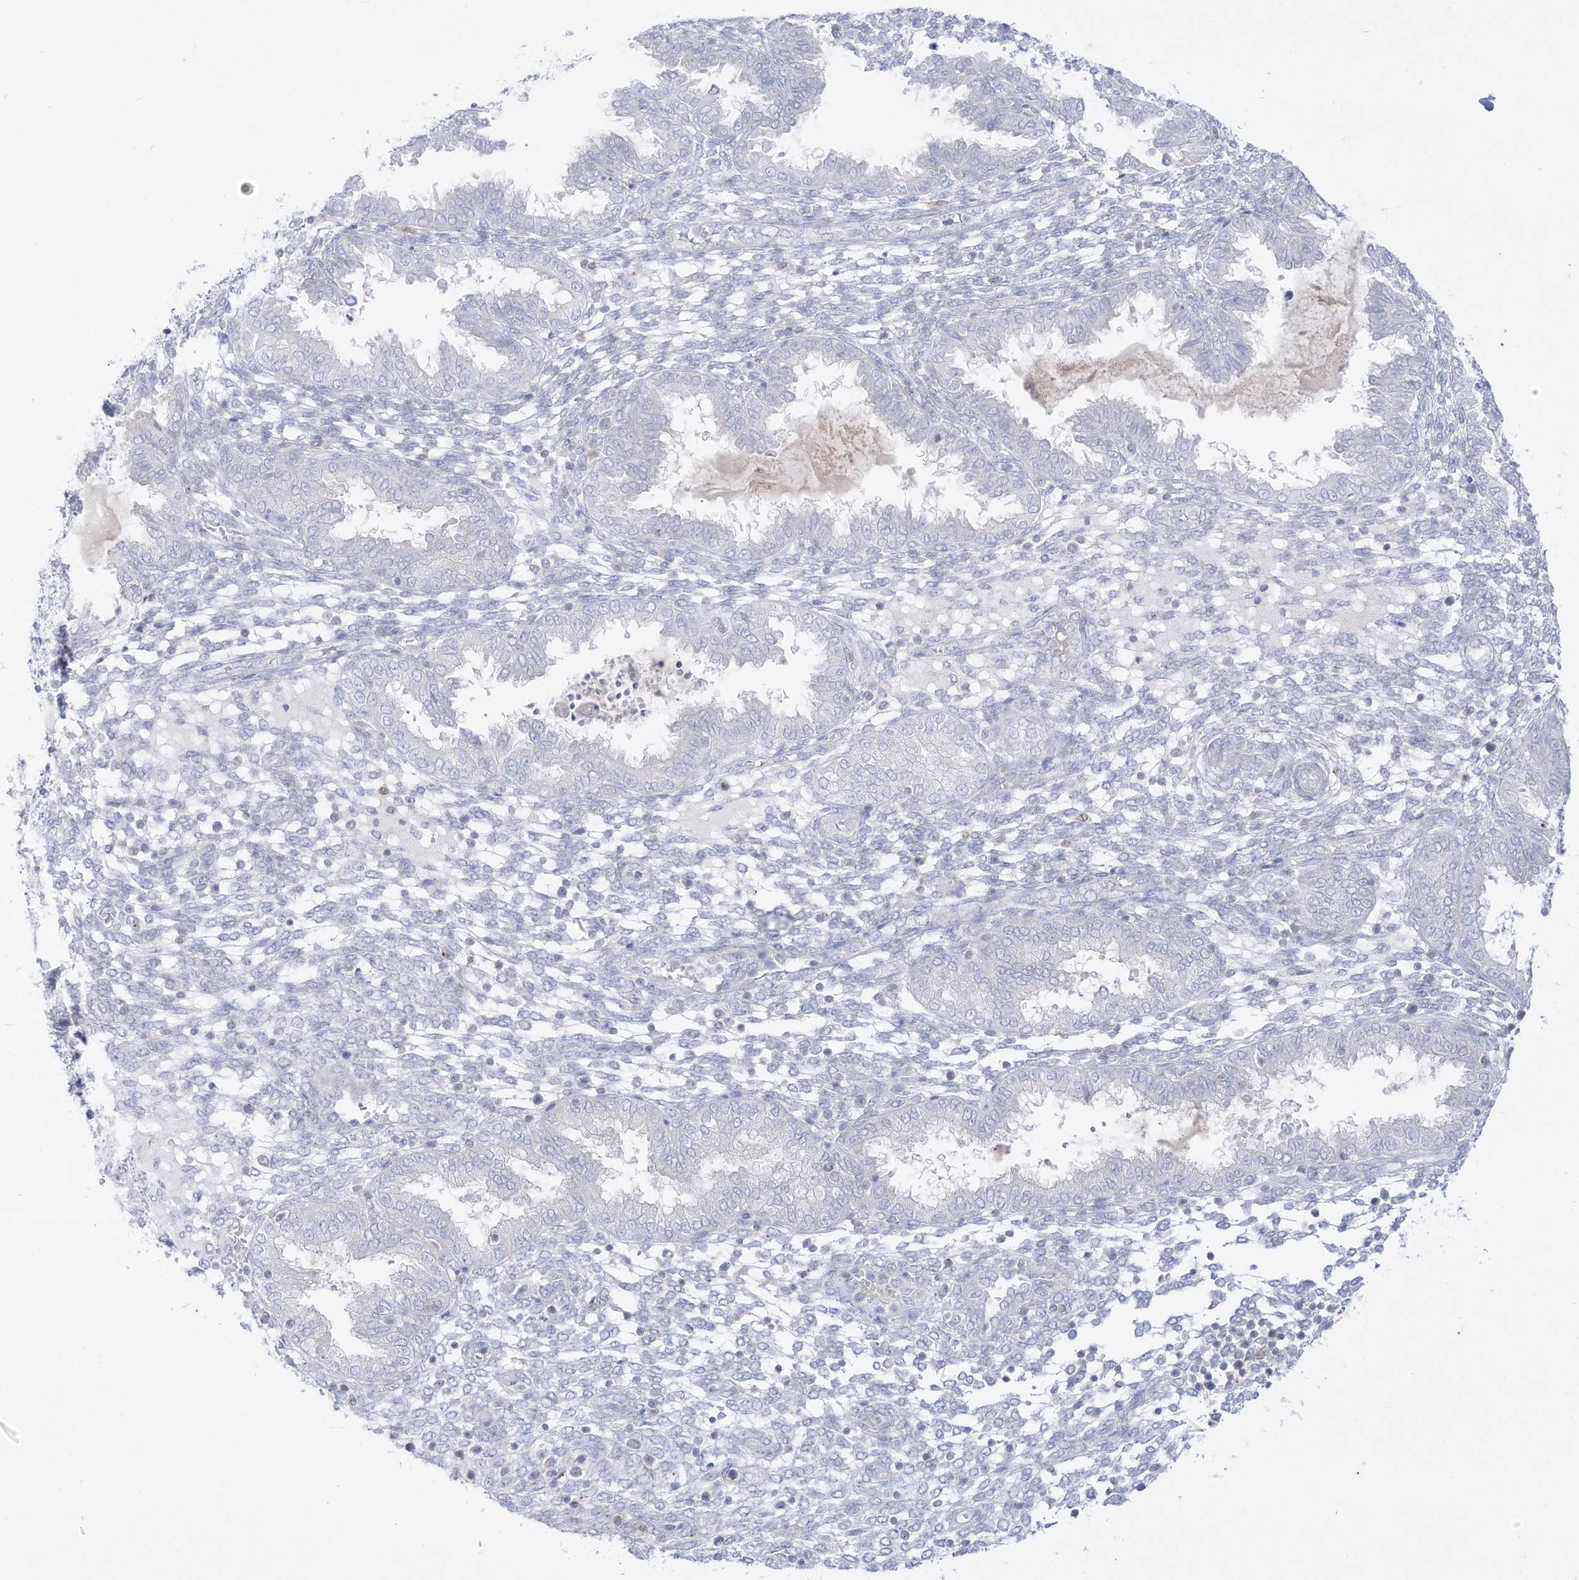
{"staining": {"intensity": "negative", "quantity": "none", "location": "none"}, "tissue": "endometrium", "cell_type": "Cells in endometrial stroma", "image_type": "normal", "snomed": [{"axis": "morphology", "description": "Normal tissue, NOS"}, {"axis": "topography", "description": "Endometrium"}], "caption": "High magnification brightfield microscopy of normal endometrium stained with DAB (brown) and counterstained with hematoxylin (blue): cells in endometrial stroma show no significant expression.", "gene": "DMKN", "patient": {"sex": "female", "age": 33}}